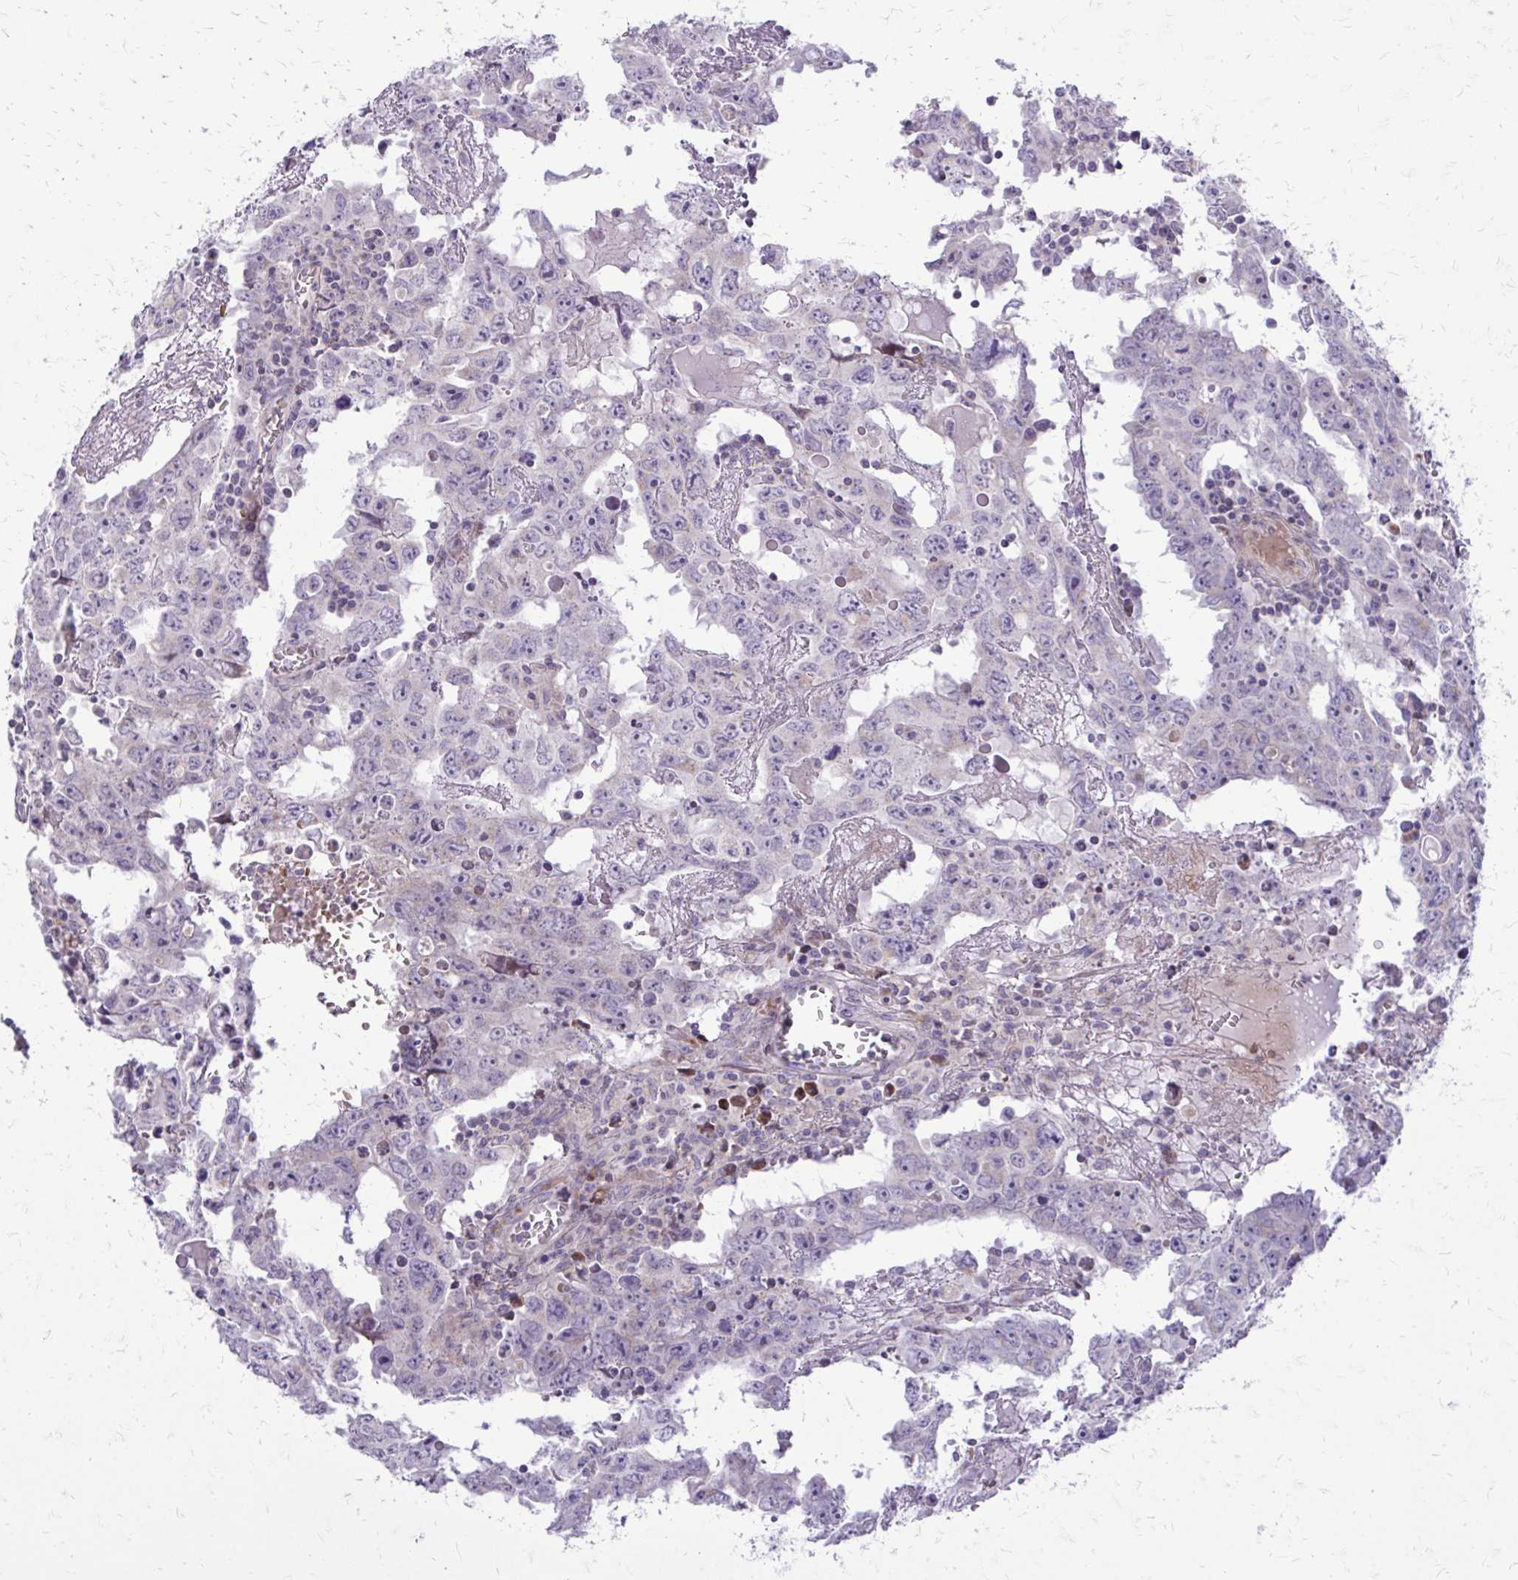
{"staining": {"intensity": "negative", "quantity": "none", "location": "none"}, "tissue": "testis cancer", "cell_type": "Tumor cells", "image_type": "cancer", "snomed": [{"axis": "morphology", "description": "Carcinoma, Embryonal, NOS"}, {"axis": "topography", "description": "Testis"}], "caption": "Immunohistochemical staining of human testis embryonal carcinoma displays no significant staining in tumor cells. The staining is performed using DAB (3,3'-diaminobenzidine) brown chromogen with nuclei counter-stained in using hematoxylin.", "gene": "FUNDC2", "patient": {"sex": "male", "age": 22}}